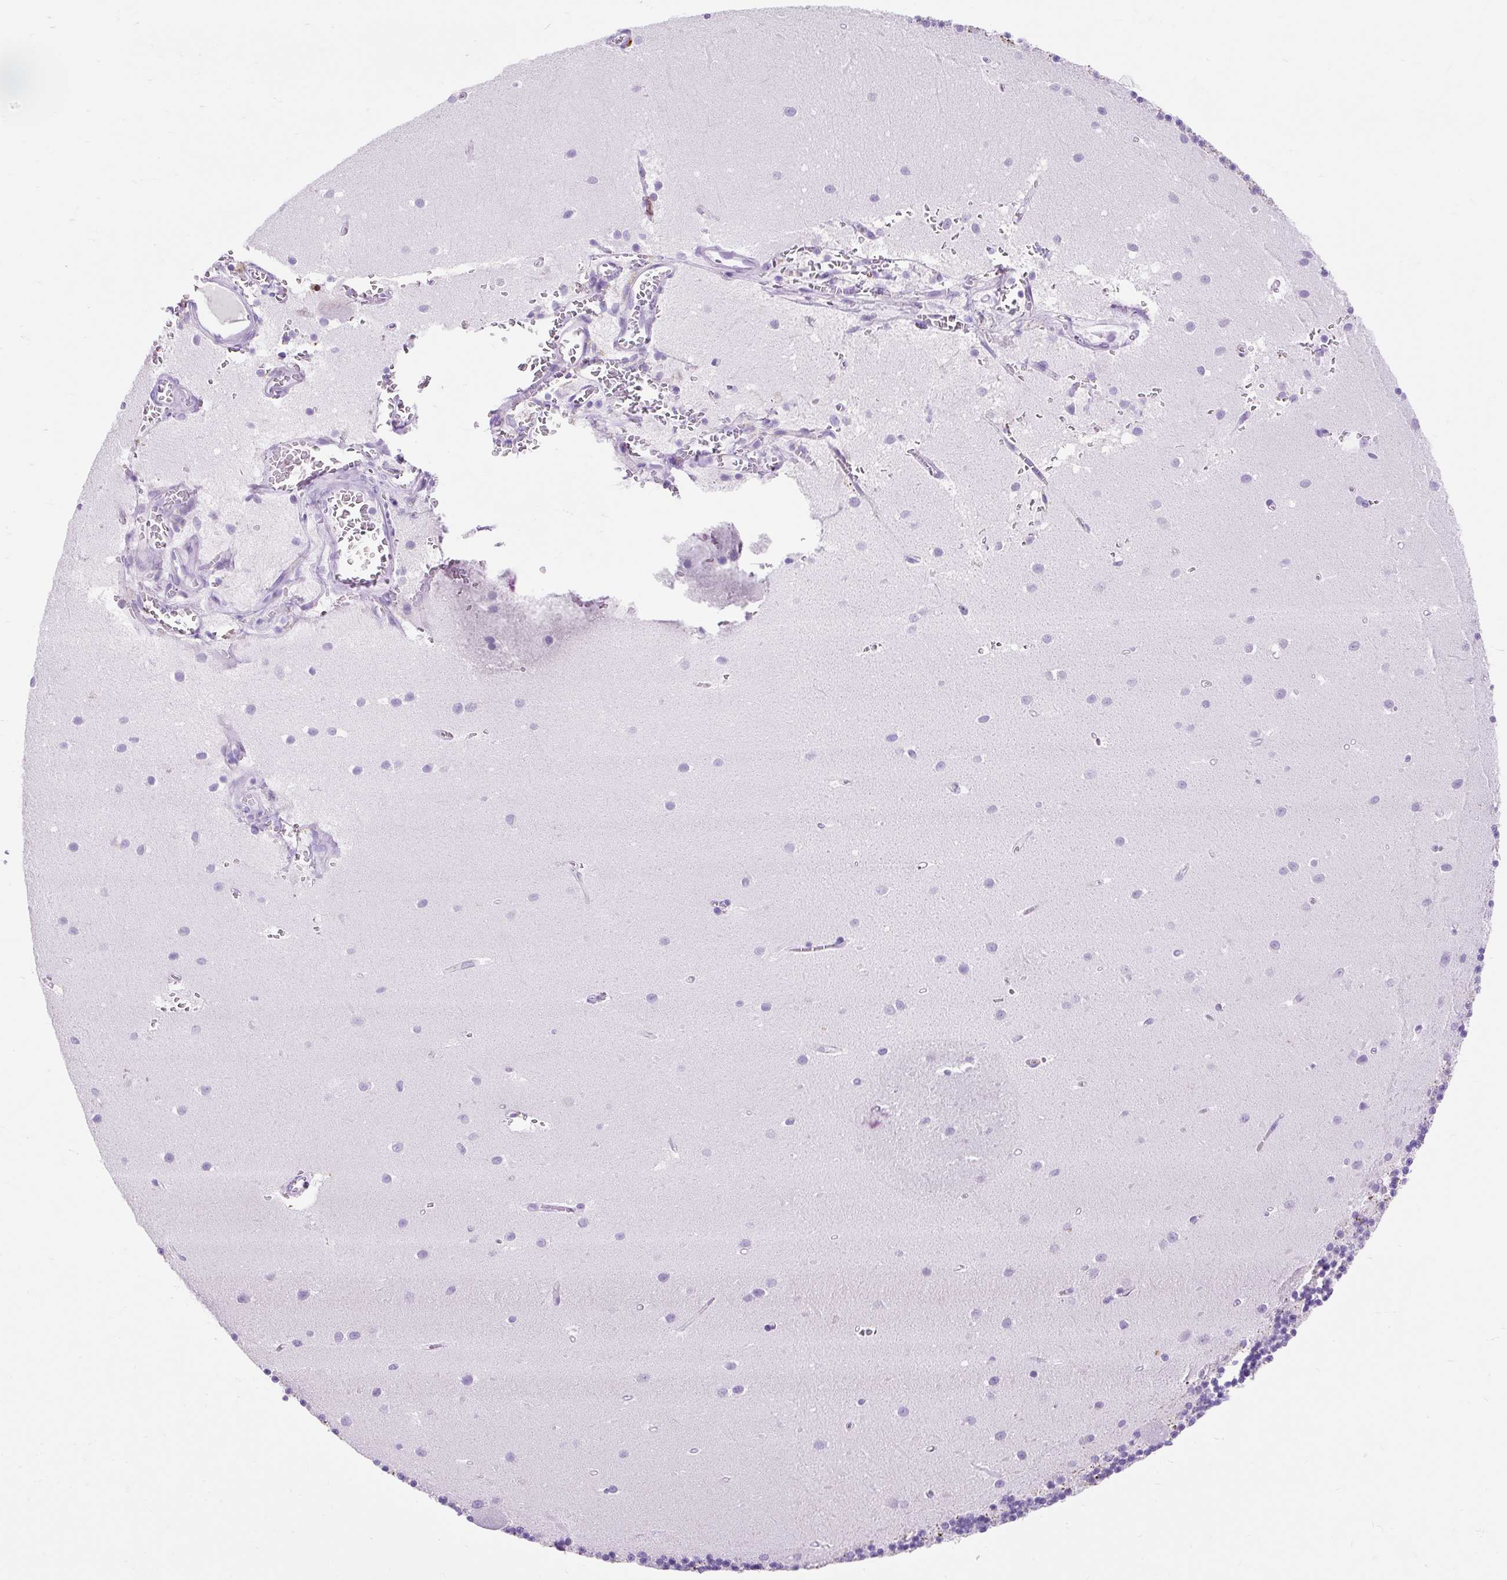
{"staining": {"intensity": "weak", "quantity": "<25%", "location": "cytoplasmic/membranous"}, "tissue": "cerebellum", "cell_type": "Cells in granular layer", "image_type": "normal", "snomed": [{"axis": "morphology", "description": "Normal tissue, NOS"}, {"axis": "topography", "description": "Cerebellum"}], "caption": "Cells in granular layer show no significant expression in benign cerebellum. Nuclei are stained in blue.", "gene": "HEXB", "patient": {"sex": "male", "age": 54}}